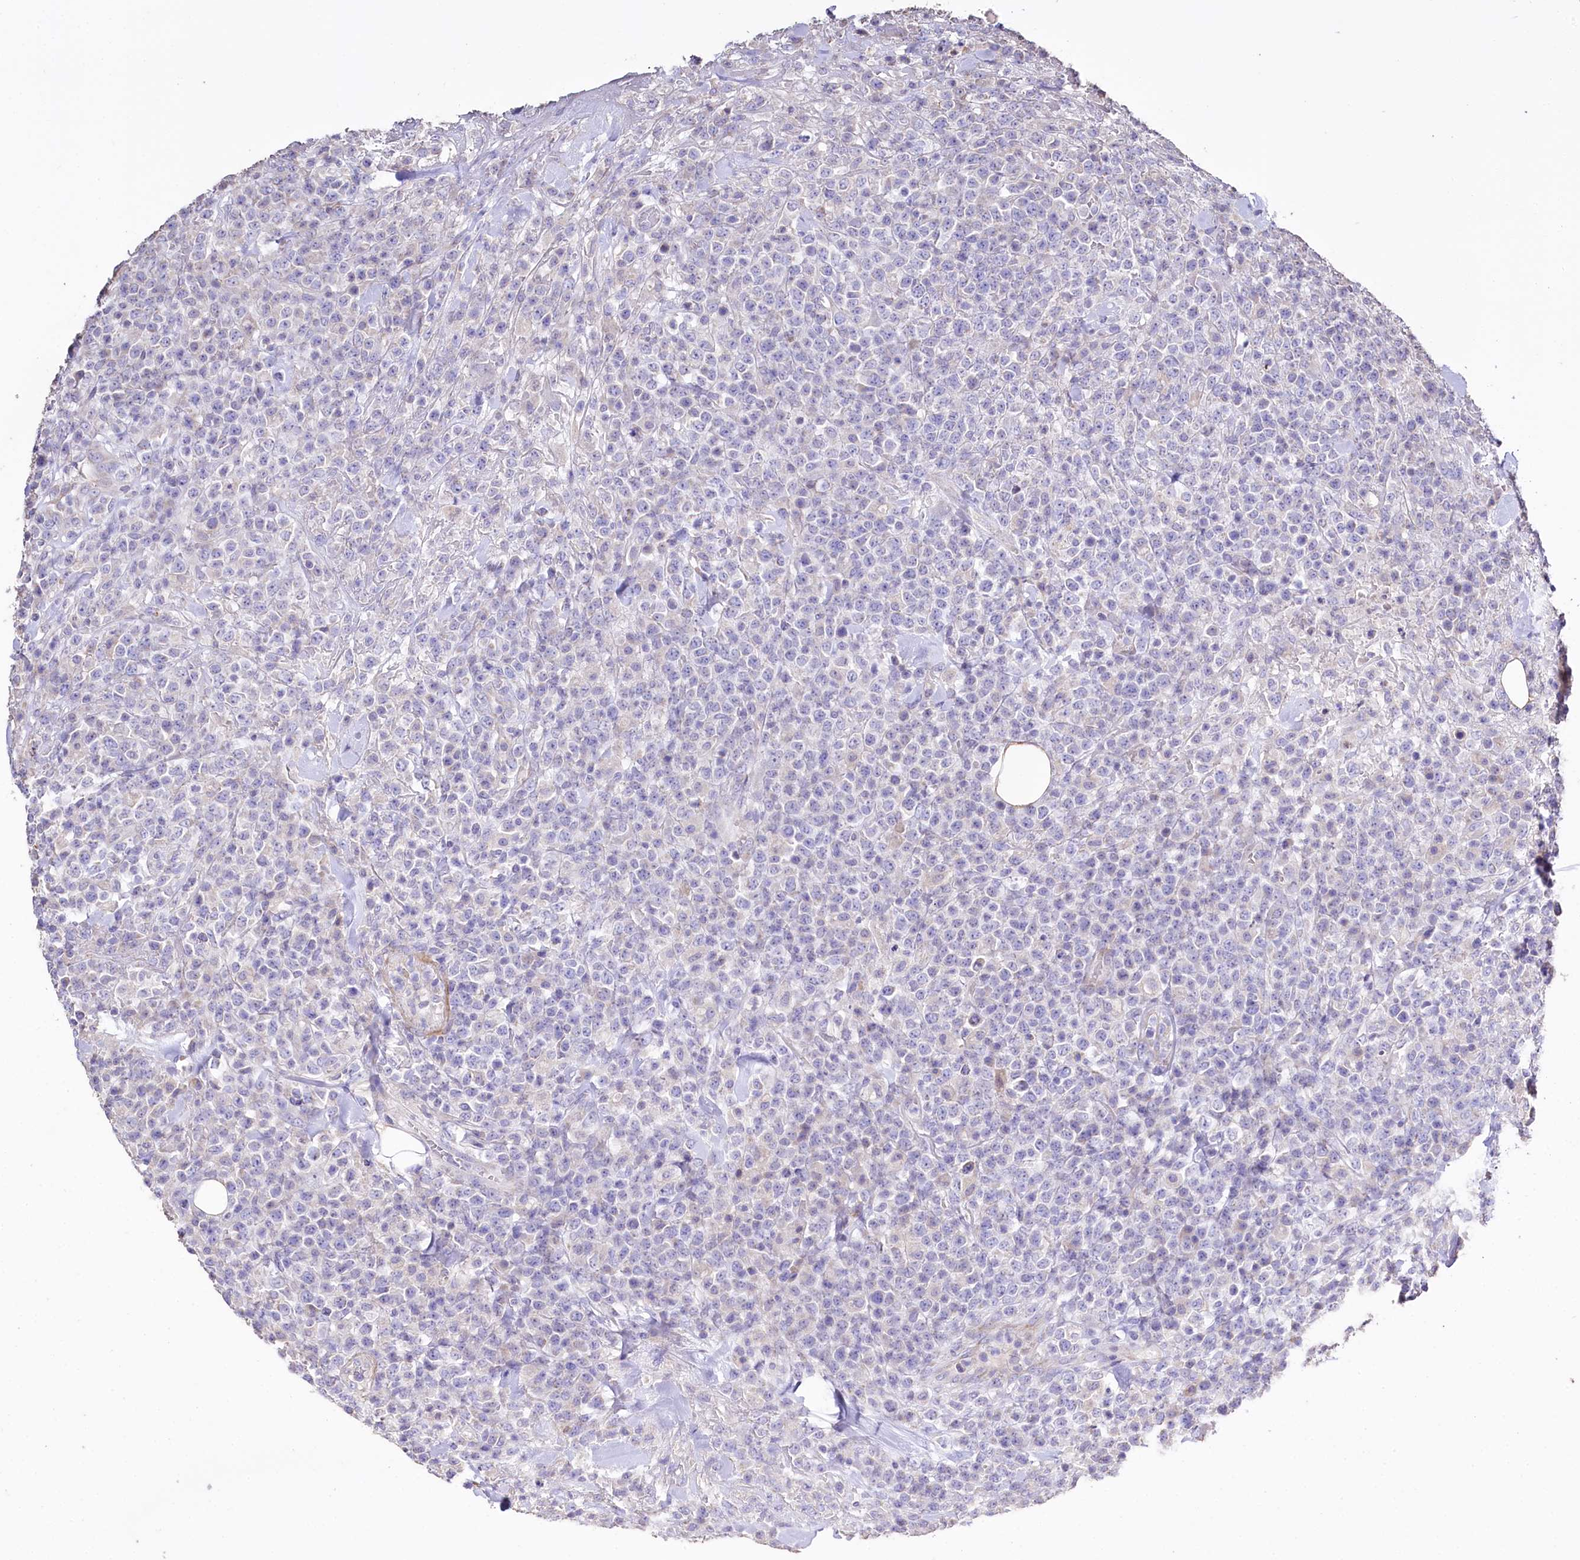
{"staining": {"intensity": "negative", "quantity": "none", "location": "none"}, "tissue": "lymphoma", "cell_type": "Tumor cells", "image_type": "cancer", "snomed": [{"axis": "morphology", "description": "Malignant lymphoma, non-Hodgkin's type, High grade"}, {"axis": "topography", "description": "Colon"}], "caption": "An image of malignant lymphoma, non-Hodgkin's type (high-grade) stained for a protein exhibits no brown staining in tumor cells.", "gene": "PTER", "patient": {"sex": "female", "age": 53}}